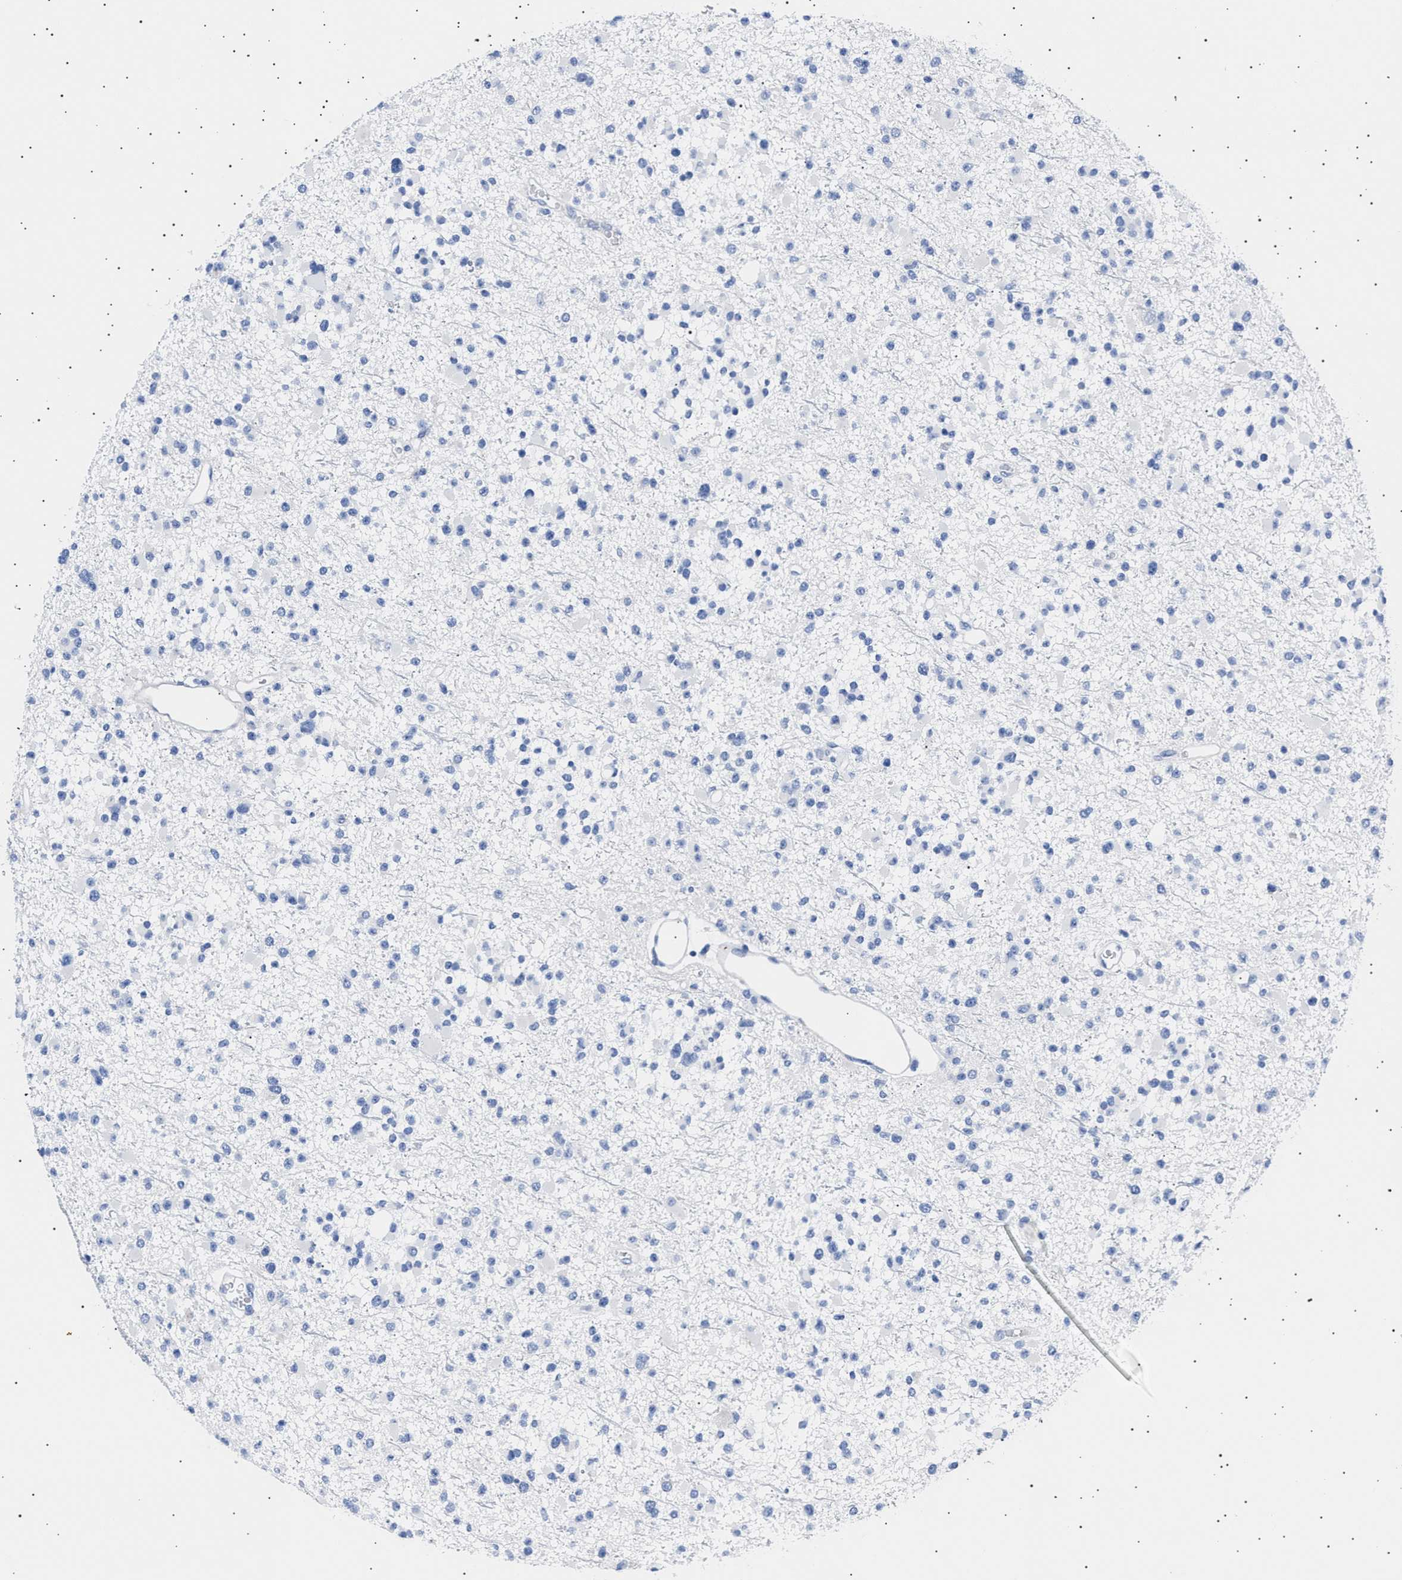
{"staining": {"intensity": "negative", "quantity": "none", "location": "none"}, "tissue": "glioma", "cell_type": "Tumor cells", "image_type": "cancer", "snomed": [{"axis": "morphology", "description": "Glioma, malignant, Low grade"}, {"axis": "topography", "description": "Brain"}], "caption": "Immunohistochemistry of glioma exhibits no positivity in tumor cells.", "gene": "HEMGN", "patient": {"sex": "female", "age": 22}}